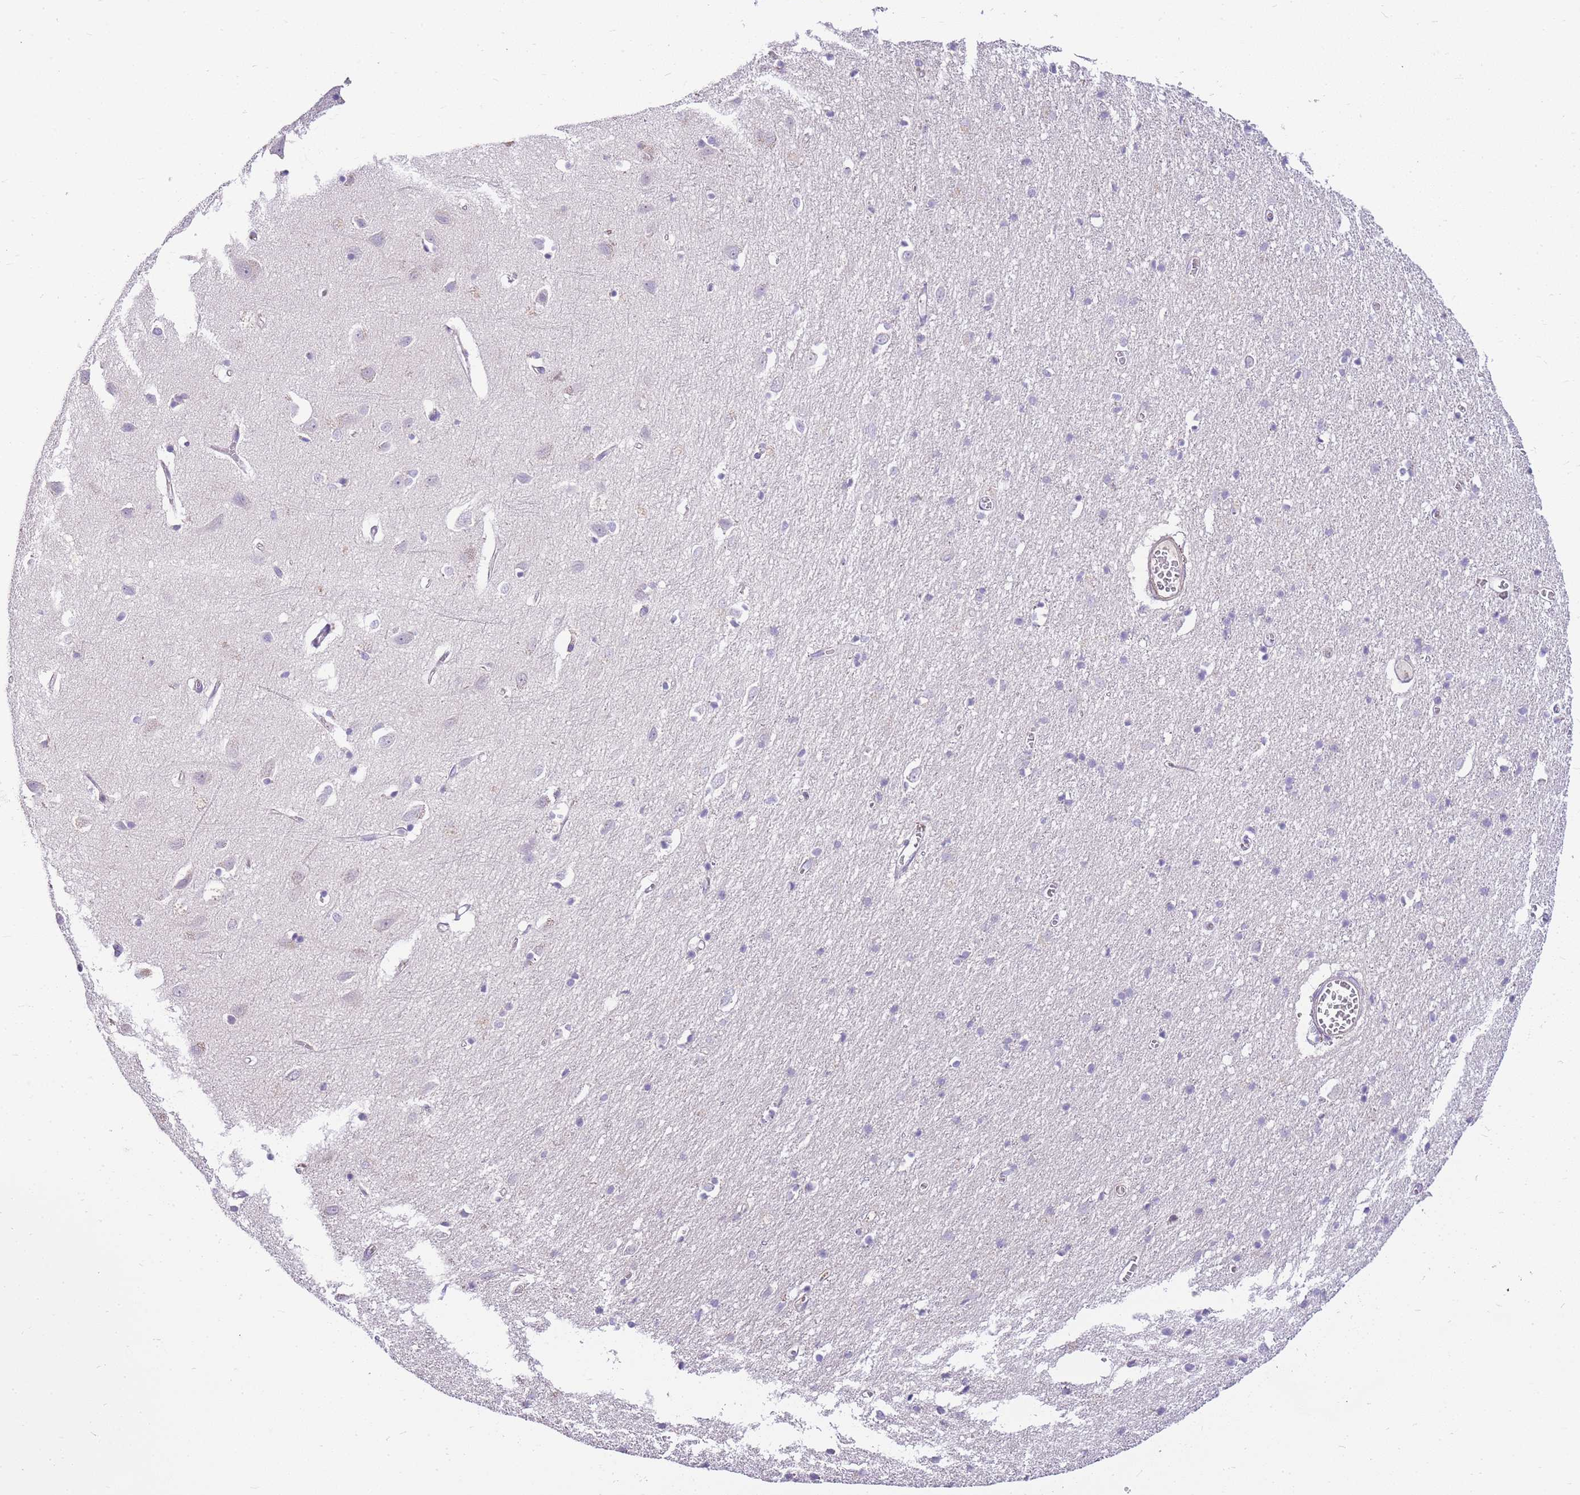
{"staining": {"intensity": "negative", "quantity": "none", "location": "none"}, "tissue": "cerebral cortex", "cell_type": "Endothelial cells", "image_type": "normal", "snomed": [{"axis": "morphology", "description": "Normal tissue, NOS"}, {"axis": "topography", "description": "Cerebral cortex"}], "caption": "There is no significant staining in endothelial cells of cerebral cortex. (DAB immunohistochemistry visualized using brightfield microscopy, high magnification).", "gene": "CLBA1", "patient": {"sex": "female", "age": 64}}